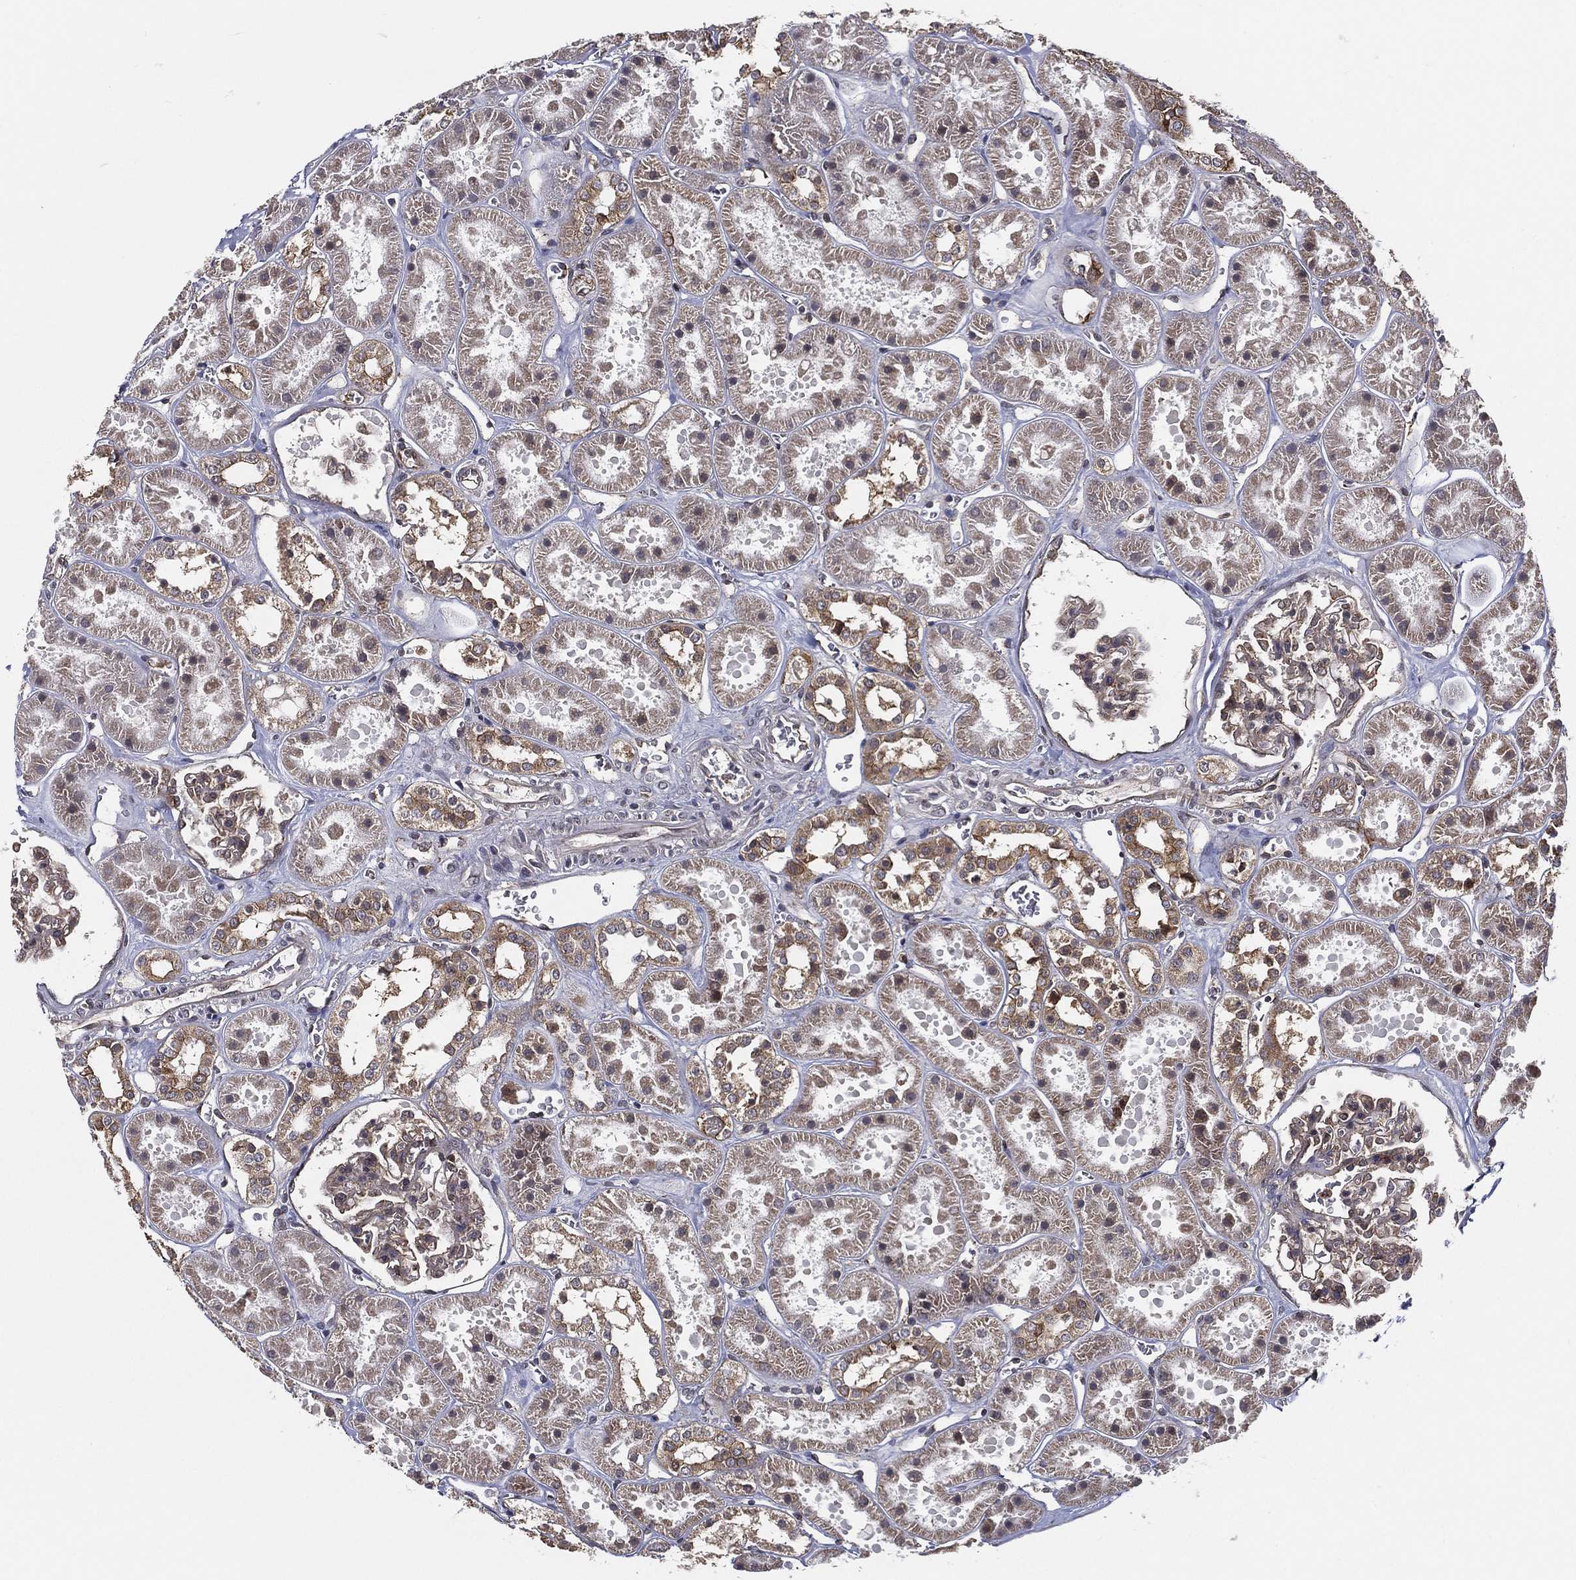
{"staining": {"intensity": "negative", "quantity": "none", "location": "none"}, "tissue": "kidney", "cell_type": "Cells in glomeruli", "image_type": "normal", "snomed": [{"axis": "morphology", "description": "Normal tissue, NOS"}, {"axis": "topography", "description": "Kidney"}], "caption": "Immunohistochemistry (IHC) photomicrograph of benign kidney stained for a protein (brown), which demonstrates no positivity in cells in glomeruli. (DAB (3,3'-diaminobenzidine) immunohistochemistry visualized using brightfield microscopy, high magnification).", "gene": "UACA", "patient": {"sex": "female", "age": 41}}